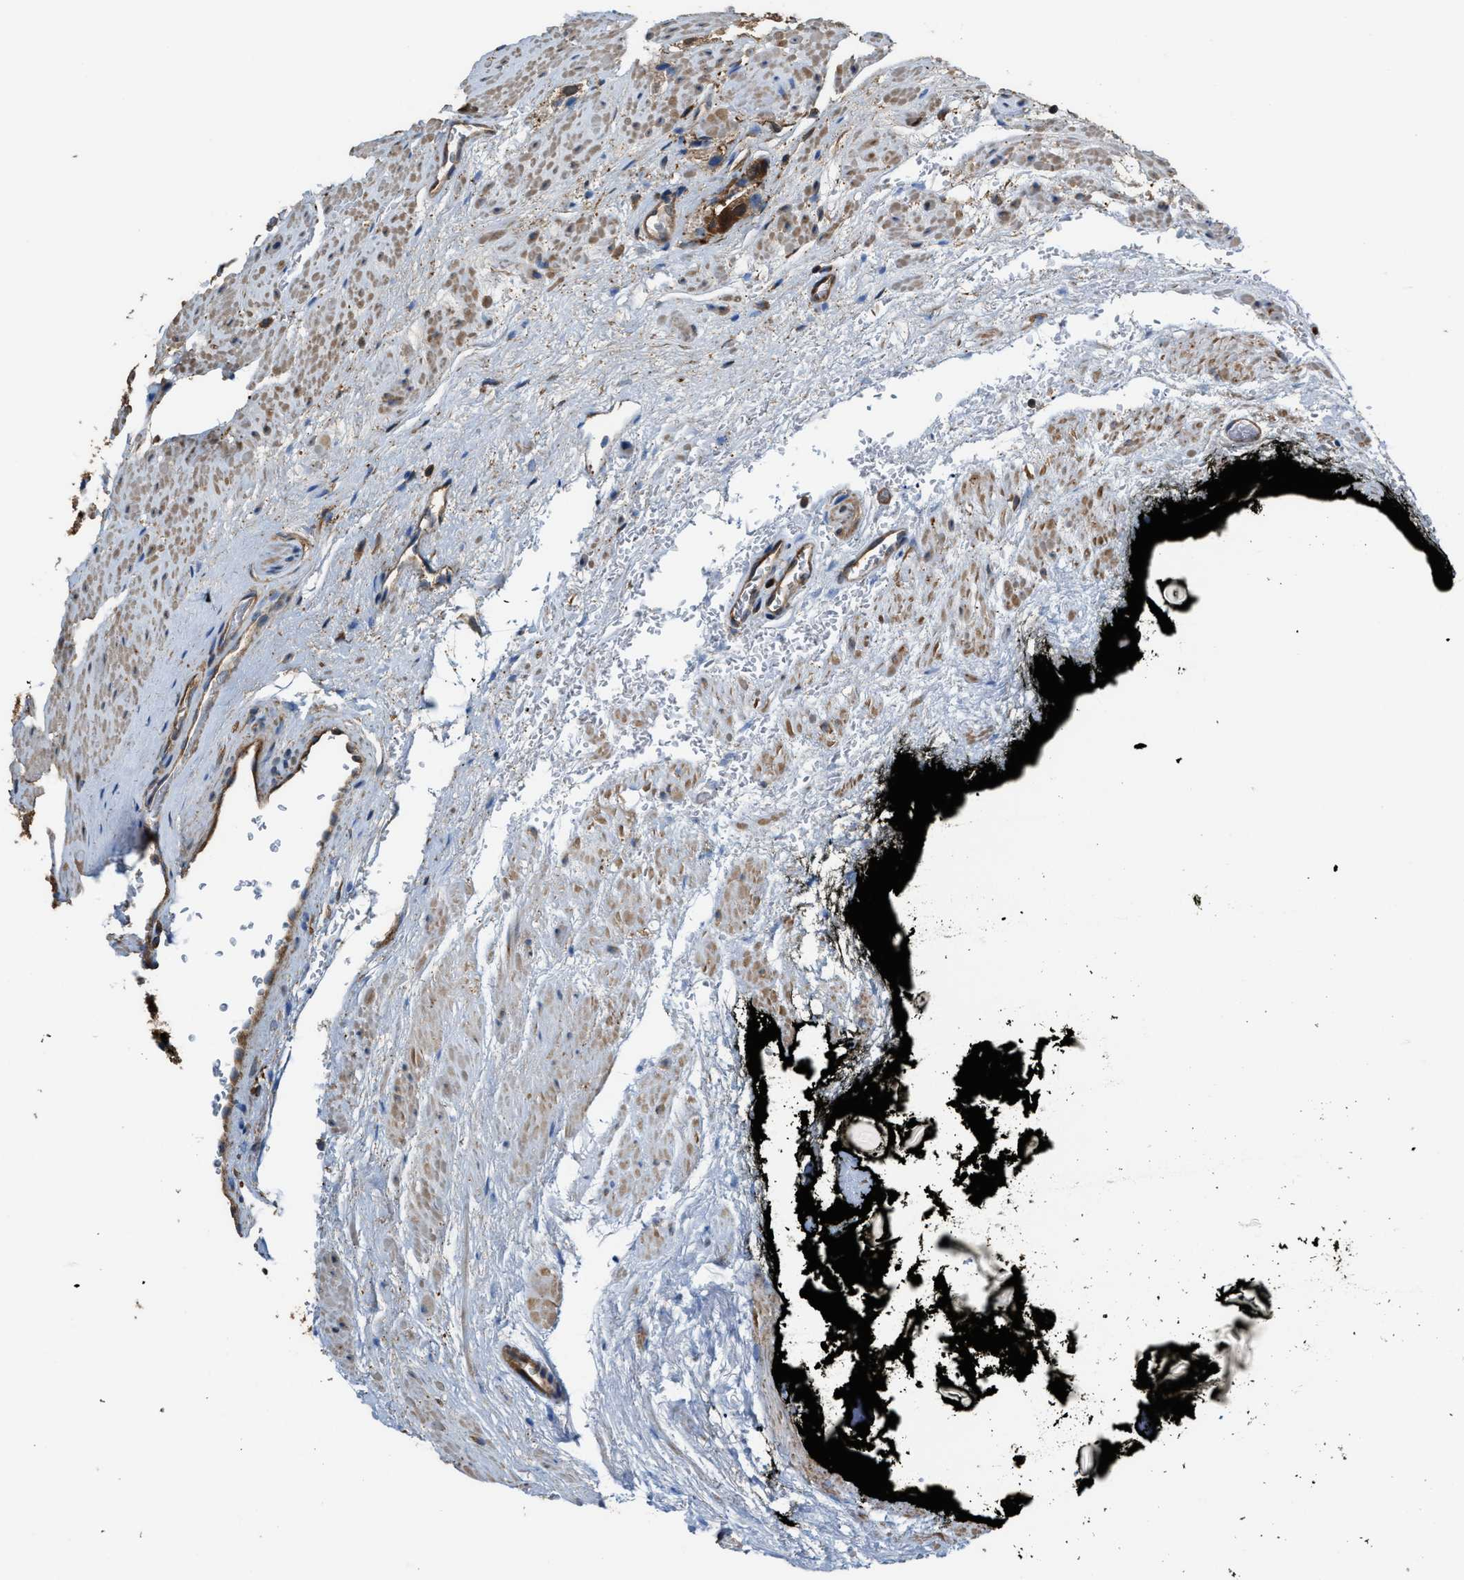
{"staining": {"intensity": "moderate", "quantity": ">75%", "location": "cytoplasmic/membranous"}, "tissue": "prostate cancer", "cell_type": "Tumor cells", "image_type": "cancer", "snomed": [{"axis": "morphology", "description": "Adenocarcinoma, High grade"}, {"axis": "topography", "description": "Prostate"}], "caption": "There is medium levels of moderate cytoplasmic/membranous positivity in tumor cells of prostate cancer (high-grade adenocarcinoma), as demonstrated by immunohistochemical staining (brown color).", "gene": "ATIC", "patient": {"sex": "male", "age": 63}}